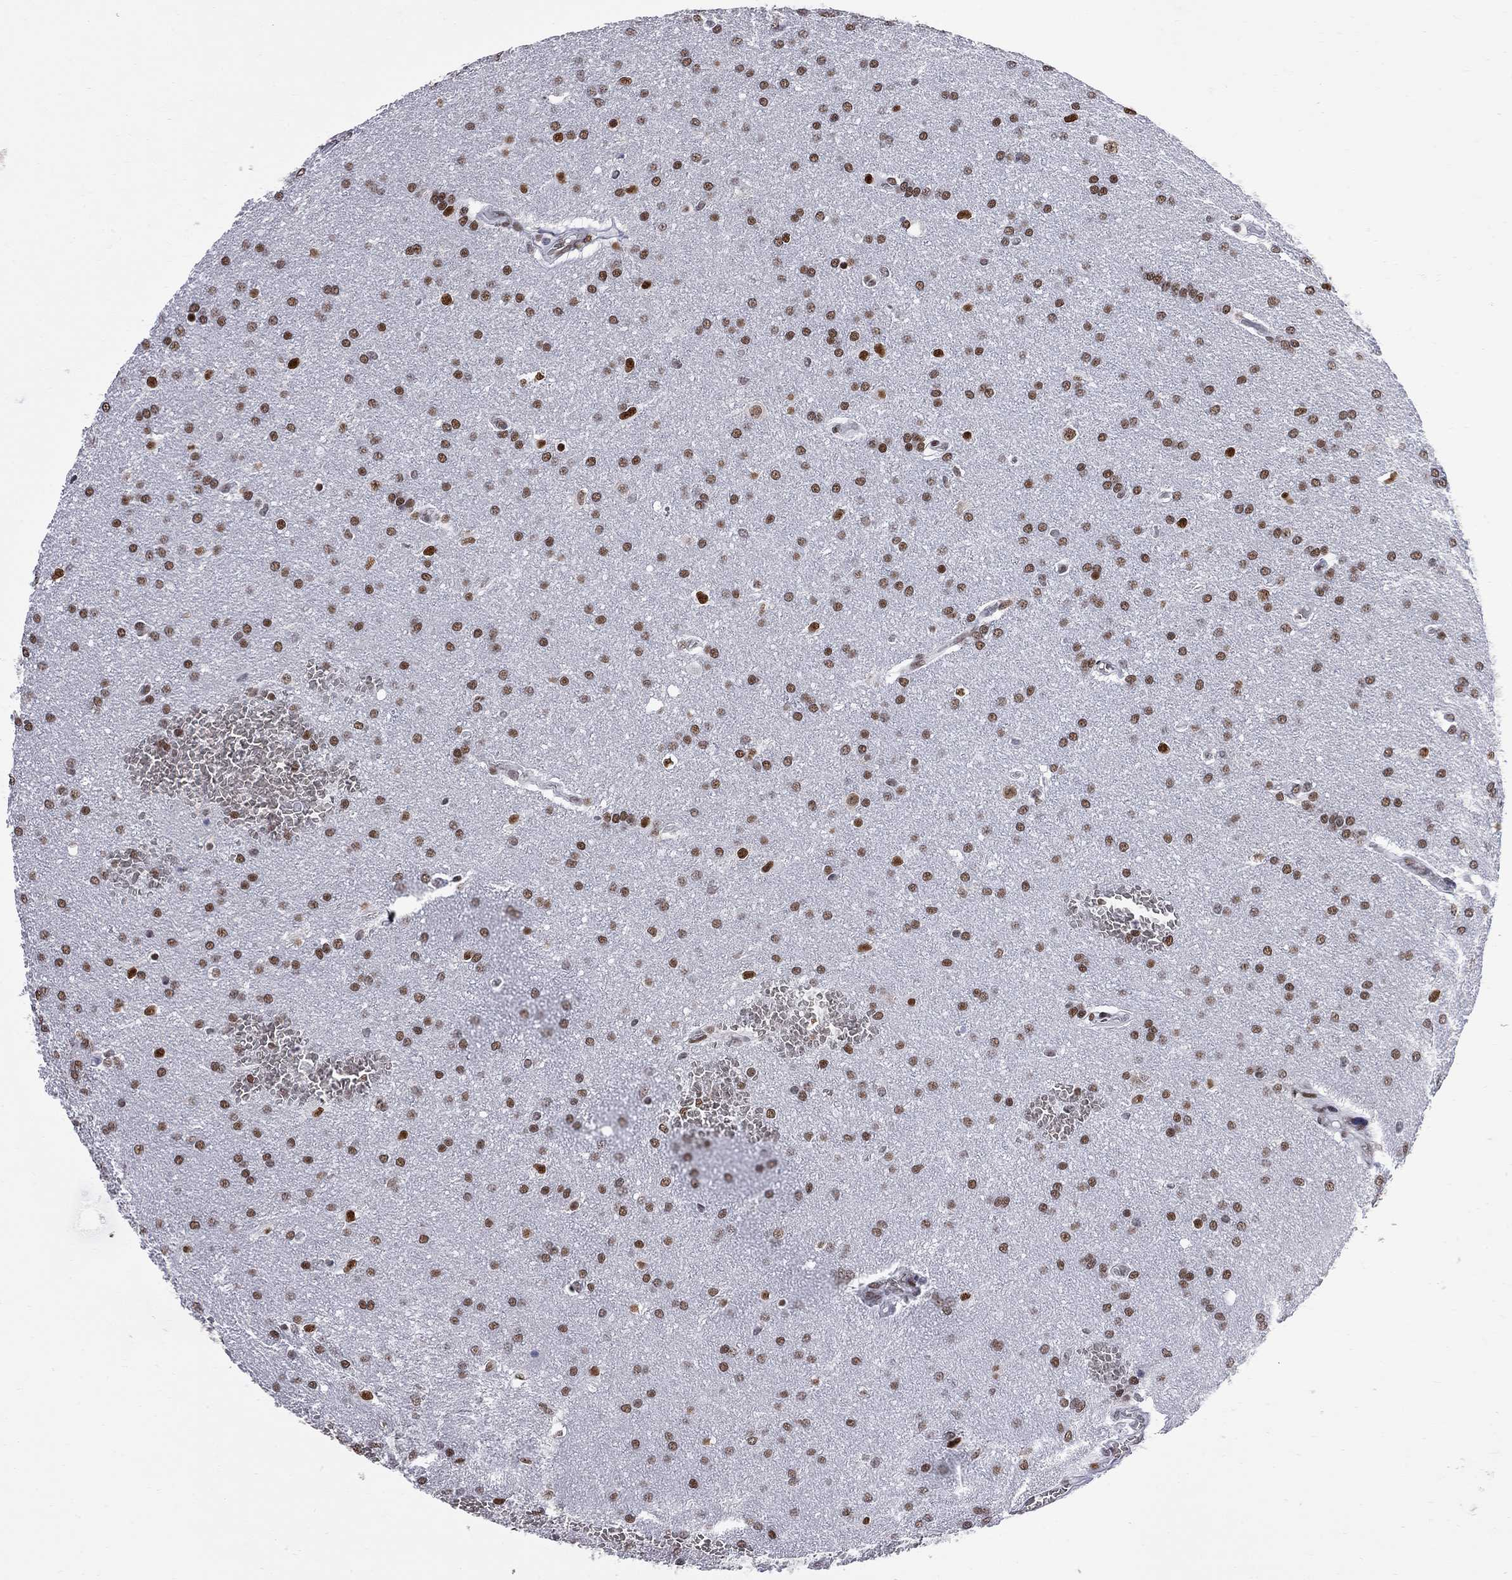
{"staining": {"intensity": "strong", "quantity": "25%-75%", "location": "nuclear"}, "tissue": "glioma", "cell_type": "Tumor cells", "image_type": "cancer", "snomed": [{"axis": "morphology", "description": "Glioma, malignant, Low grade"}, {"axis": "topography", "description": "Brain"}], "caption": "The histopathology image exhibits a brown stain indicating the presence of a protein in the nuclear of tumor cells in malignant glioma (low-grade).", "gene": "ZBTB47", "patient": {"sex": "female", "age": 32}}